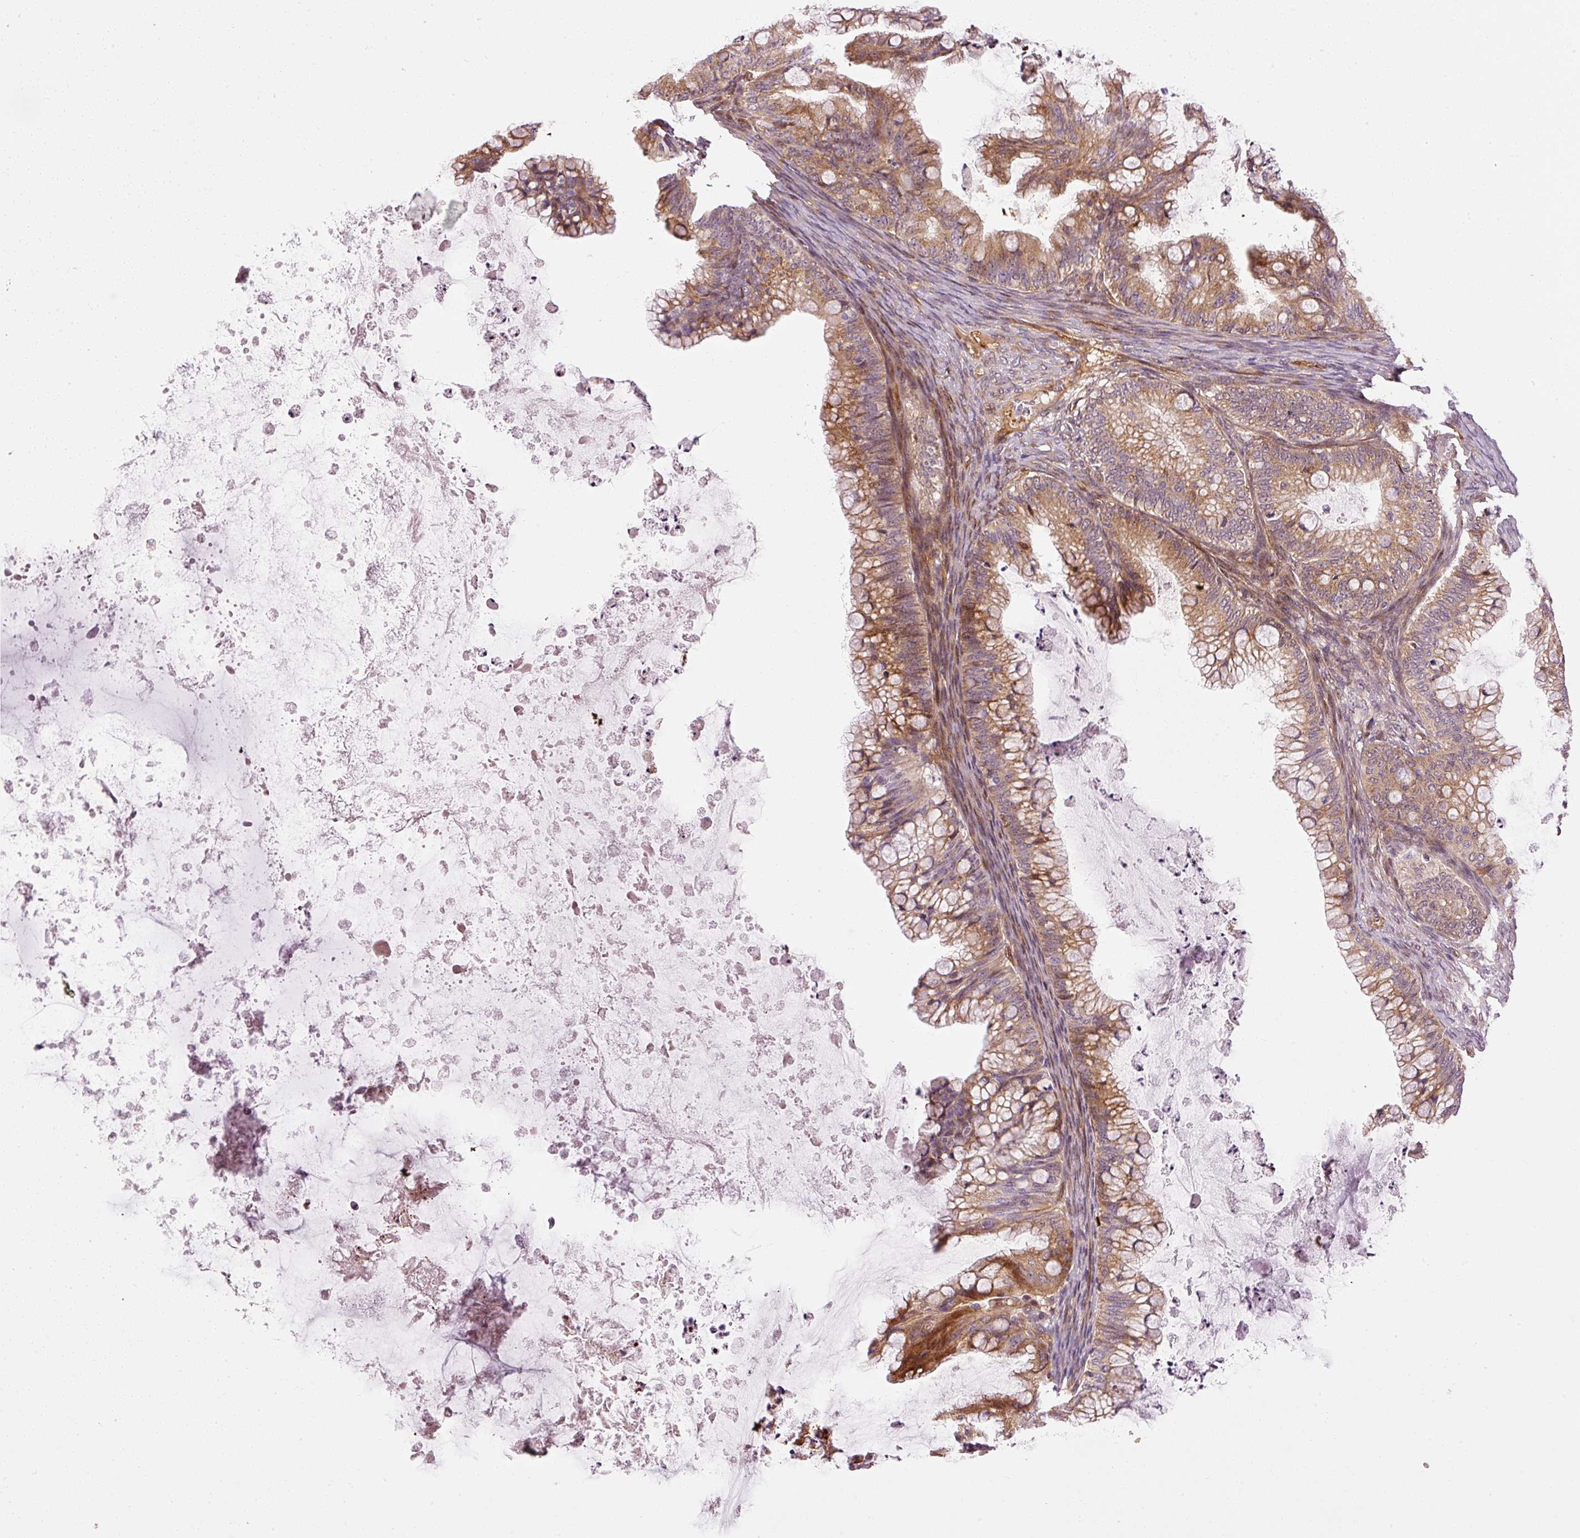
{"staining": {"intensity": "moderate", "quantity": ">75%", "location": "cytoplasmic/membranous"}, "tissue": "ovarian cancer", "cell_type": "Tumor cells", "image_type": "cancer", "snomed": [{"axis": "morphology", "description": "Cystadenocarcinoma, mucinous, NOS"}, {"axis": "topography", "description": "Ovary"}], "caption": "Immunohistochemistry histopathology image of human mucinous cystadenocarcinoma (ovarian) stained for a protein (brown), which reveals medium levels of moderate cytoplasmic/membranous expression in about >75% of tumor cells.", "gene": "PPP1R14B", "patient": {"sex": "female", "age": 35}}